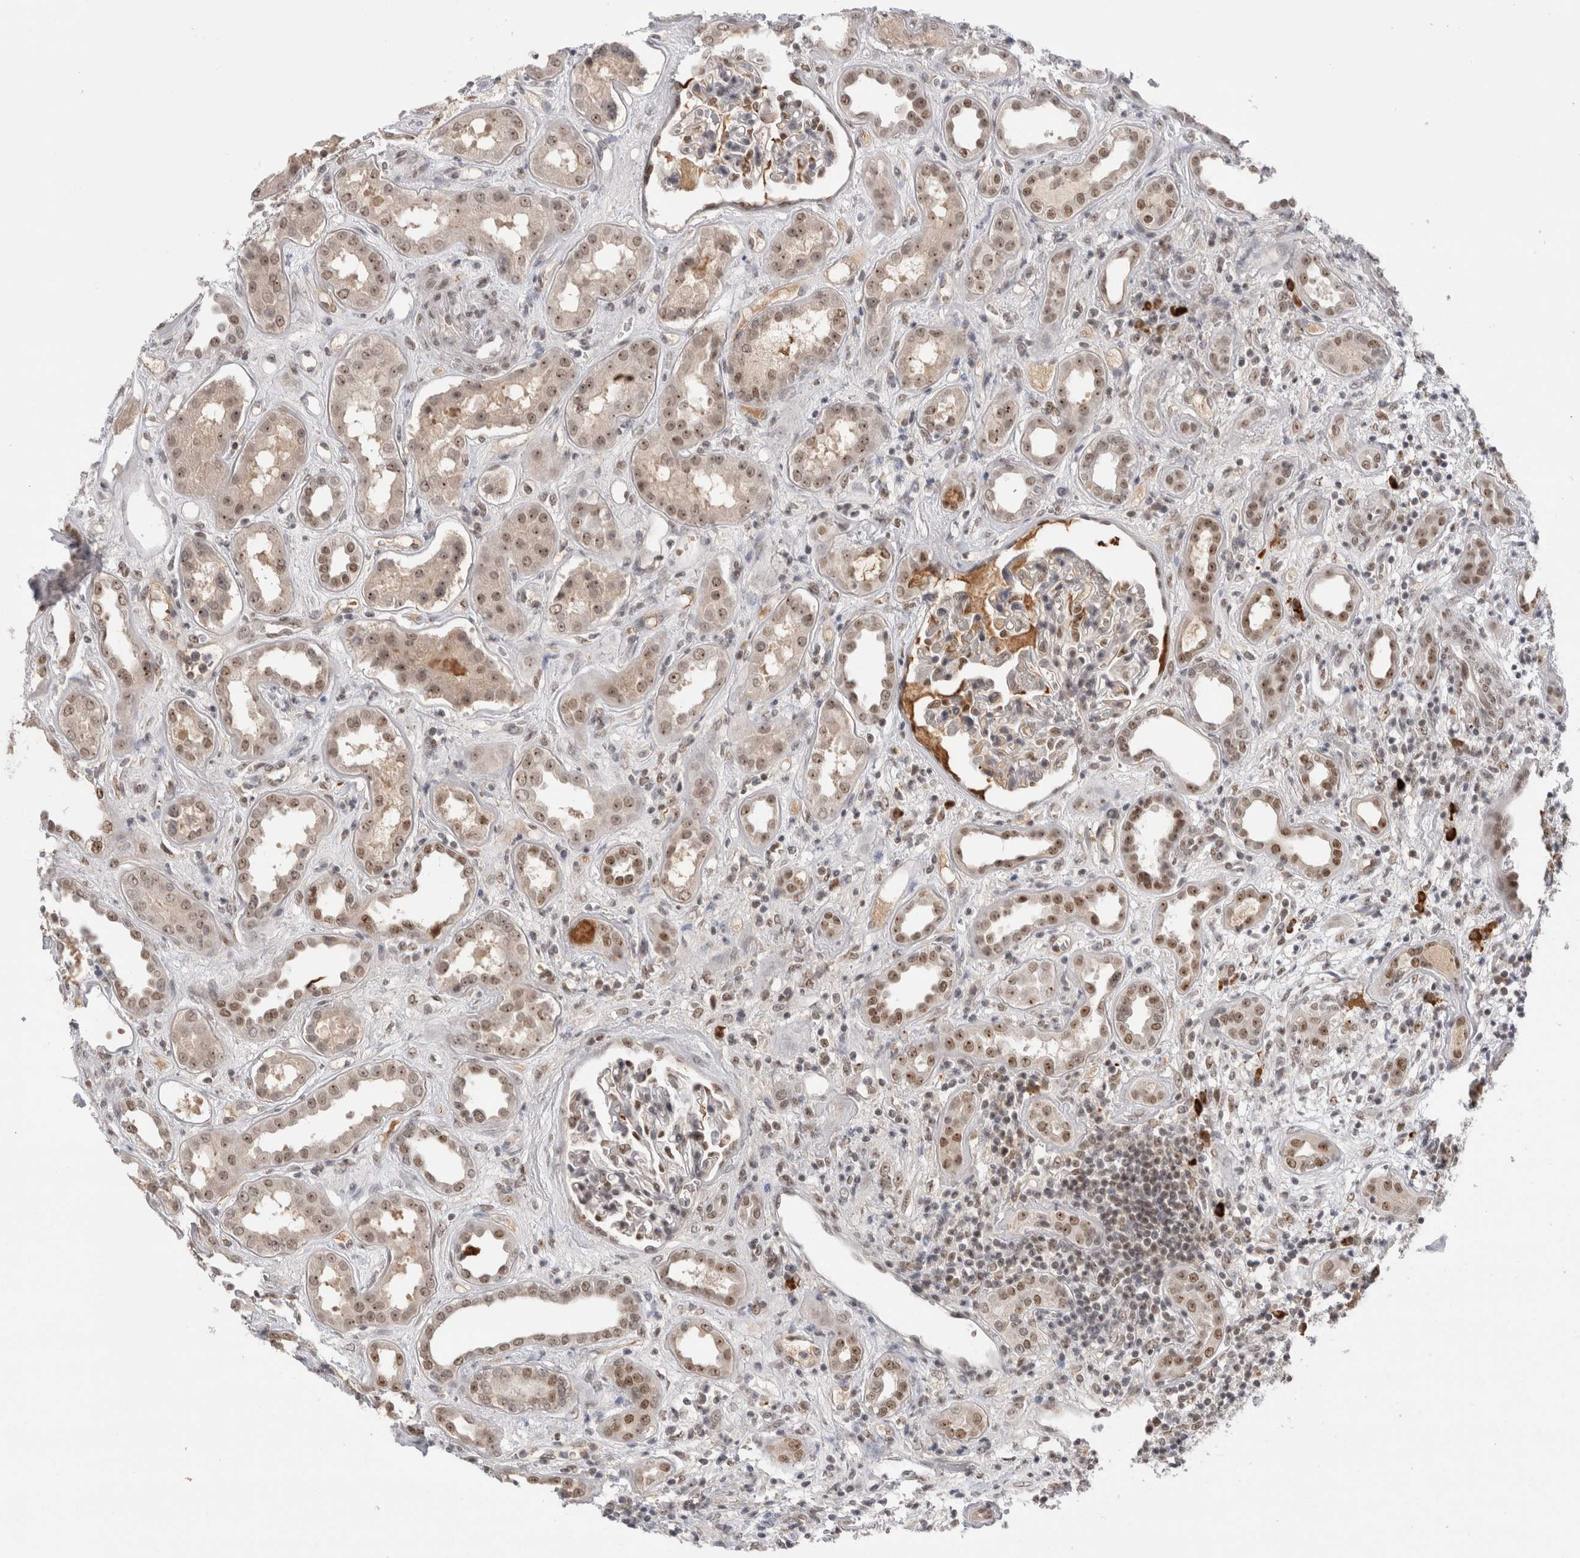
{"staining": {"intensity": "moderate", "quantity": "25%-75%", "location": "nuclear"}, "tissue": "kidney", "cell_type": "Cells in glomeruli", "image_type": "normal", "snomed": [{"axis": "morphology", "description": "Normal tissue, NOS"}, {"axis": "topography", "description": "Kidney"}], "caption": "Immunohistochemistry (IHC) image of benign kidney: human kidney stained using IHC demonstrates medium levels of moderate protein expression localized specifically in the nuclear of cells in glomeruli, appearing as a nuclear brown color.", "gene": "ZNF24", "patient": {"sex": "male", "age": 59}}